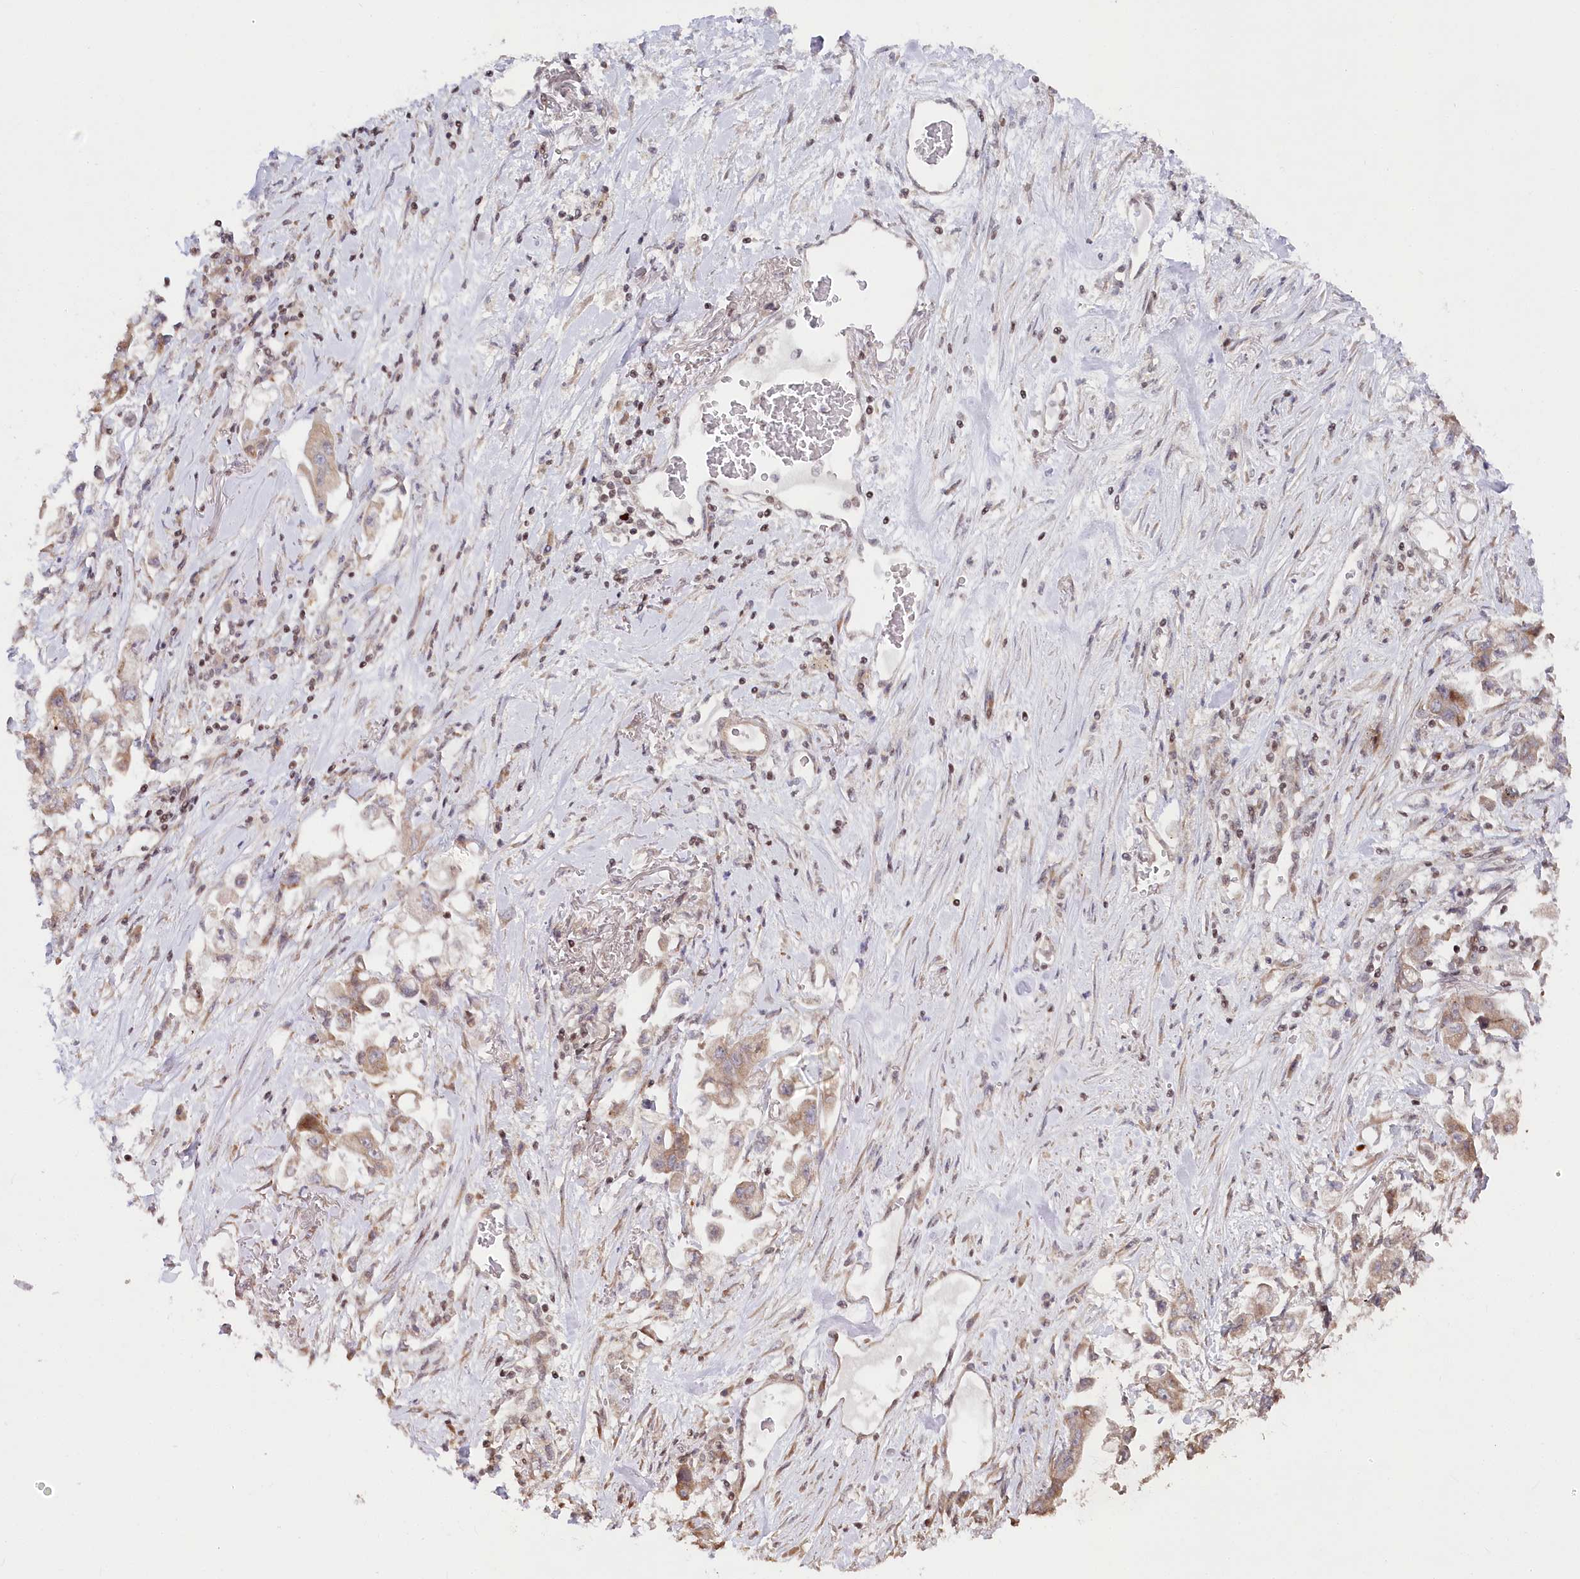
{"staining": {"intensity": "weak", "quantity": "25%-75%", "location": "cytoplasmic/membranous"}, "tissue": "stomach cancer", "cell_type": "Tumor cells", "image_type": "cancer", "snomed": [{"axis": "morphology", "description": "Adenocarcinoma, NOS"}, {"axis": "topography", "description": "Stomach"}], "caption": "Stomach cancer (adenocarcinoma) stained with immunohistochemistry (IHC) shows weak cytoplasmic/membranous expression in approximately 25%-75% of tumor cells.", "gene": "CGGBP1", "patient": {"sex": "male", "age": 62}}